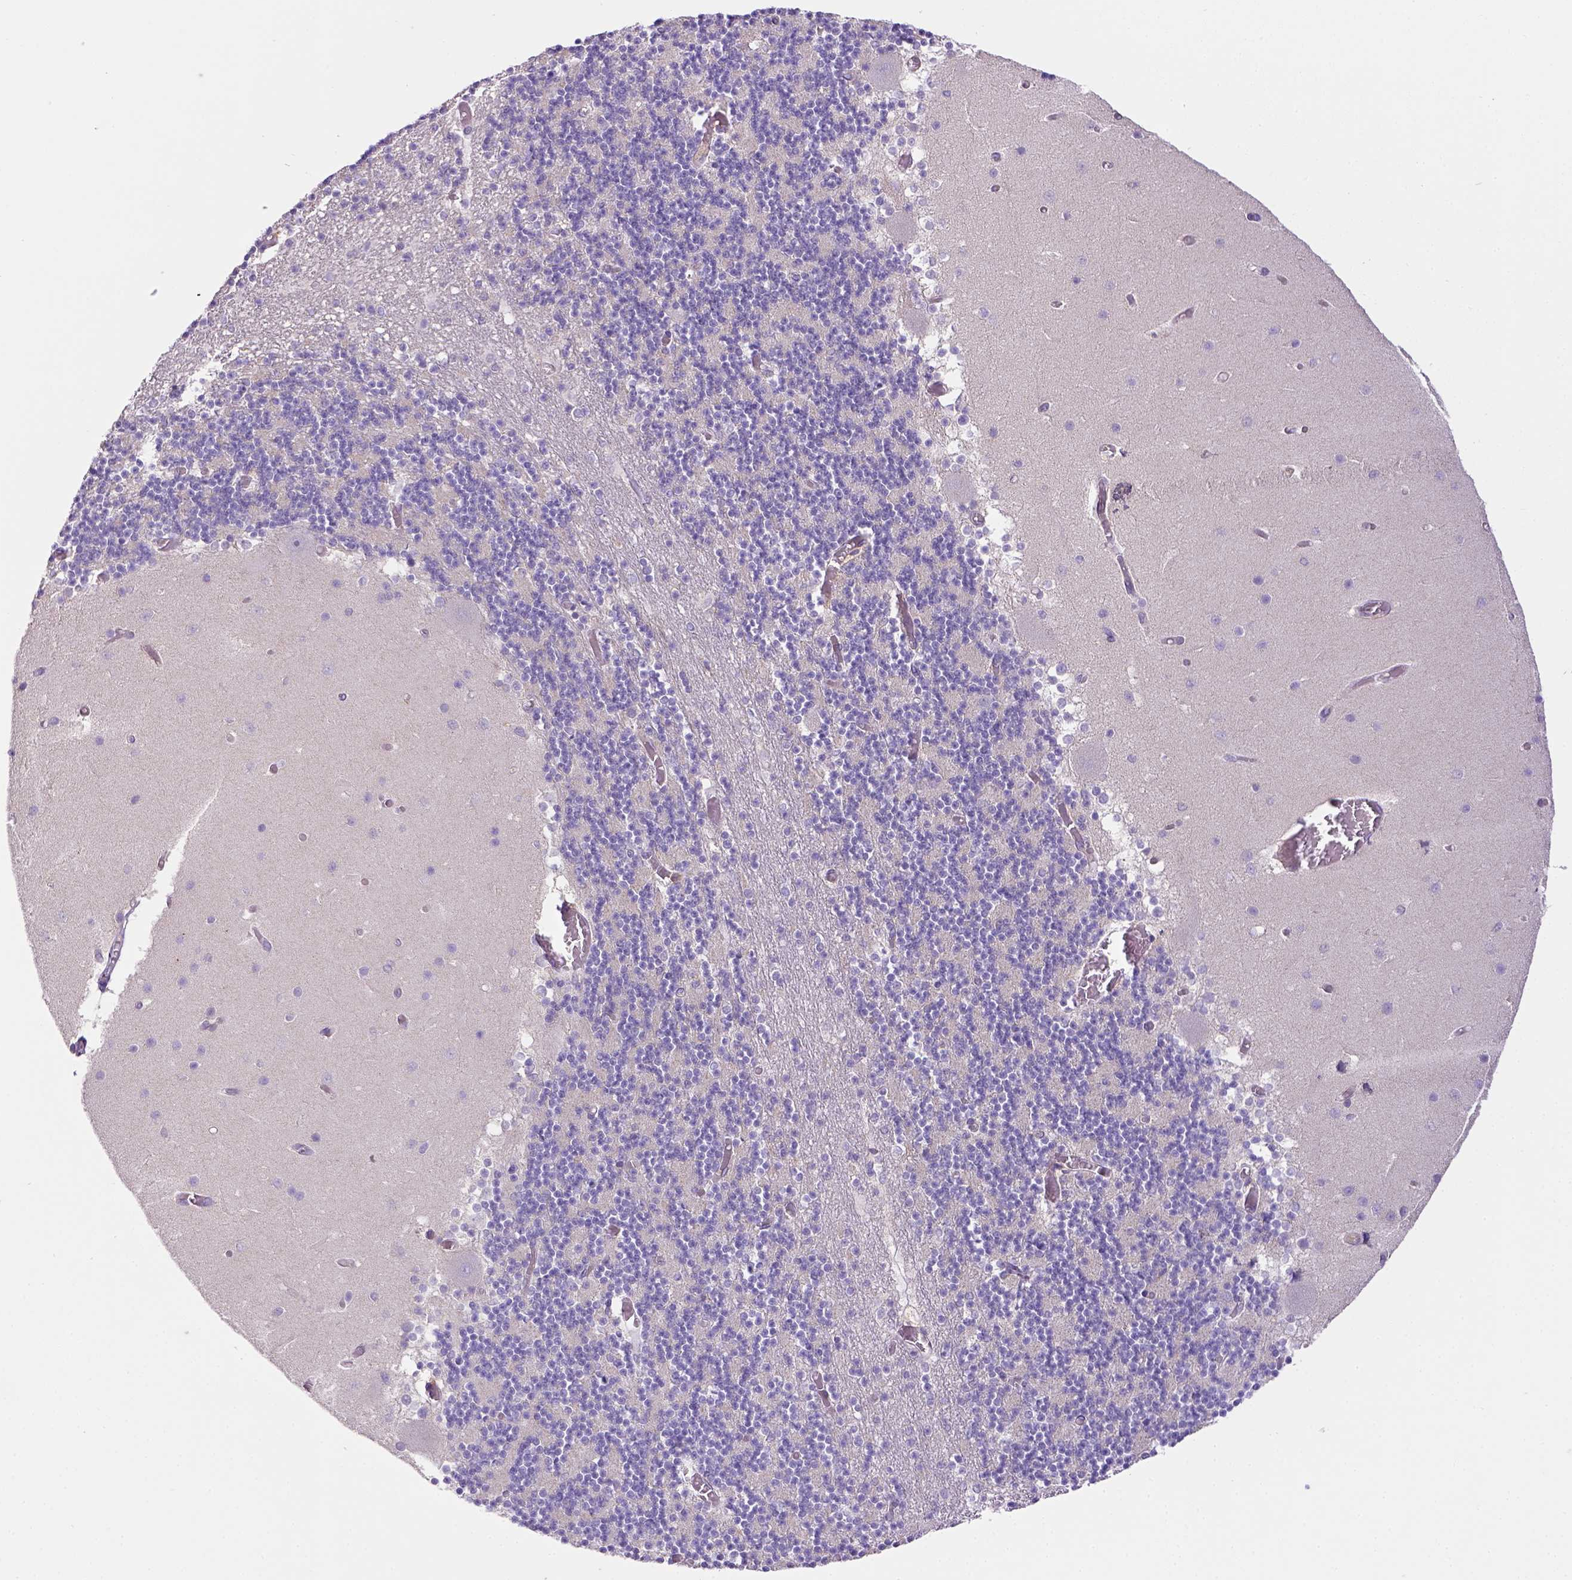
{"staining": {"intensity": "negative", "quantity": "none", "location": "none"}, "tissue": "cerebellum", "cell_type": "Cells in granular layer", "image_type": "normal", "snomed": [{"axis": "morphology", "description": "Normal tissue, NOS"}, {"axis": "topography", "description": "Cerebellum"}], "caption": "Immunohistochemical staining of unremarkable cerebellum exhibits no significant positivity in cells in granular layer.", "gene": "CD40", "patient": {"sex": "female", "age": 28}}